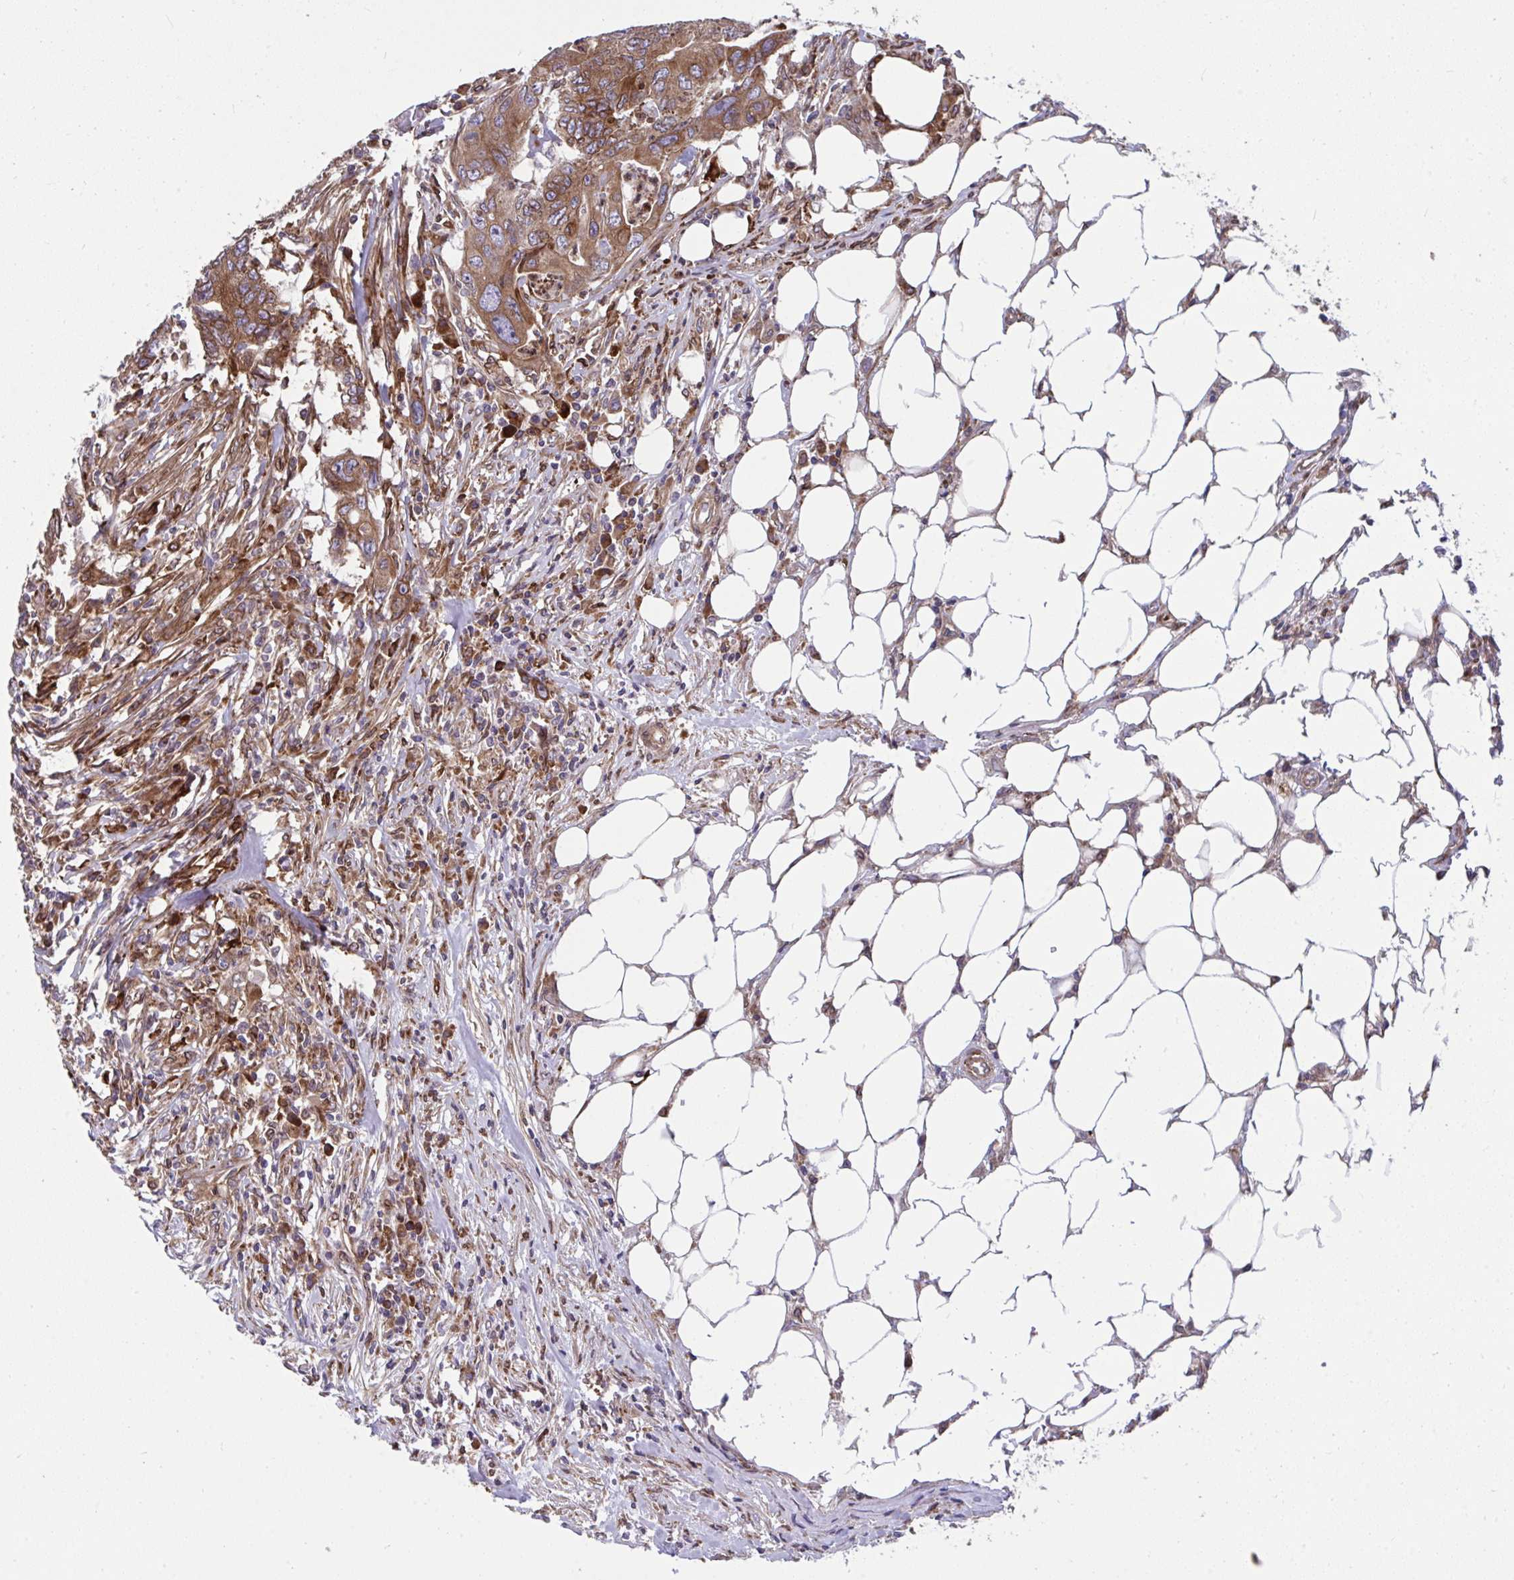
{"staining": {"intensity": "moderate", "quantity": ">75%", "location": "cytoplasmic/membranous"}, "tissue": "colorectal cancer", "cell_type": "Tumor cells", "image_type": "cancer", "snomed": [{"axis": "morphology", "description": "Adenocarcinoma, NOS"}, {"axis": "topography", "description": "Colon"}], "caption": "Adenocarcinoma (colorectal) stained with DAB (3,3'-diaminobenzidine) immunohistochemistry (IHC) reveals medium levels of moderate cytoplasmic/membranous staining in about >75% of tumor cells. (Stains: DAB in brown, nuclei in blue, Microscopy: brightfield microscopy at high magnification).", "gene": "STIM2", "patient": {"sex": "male", "age": 71}}